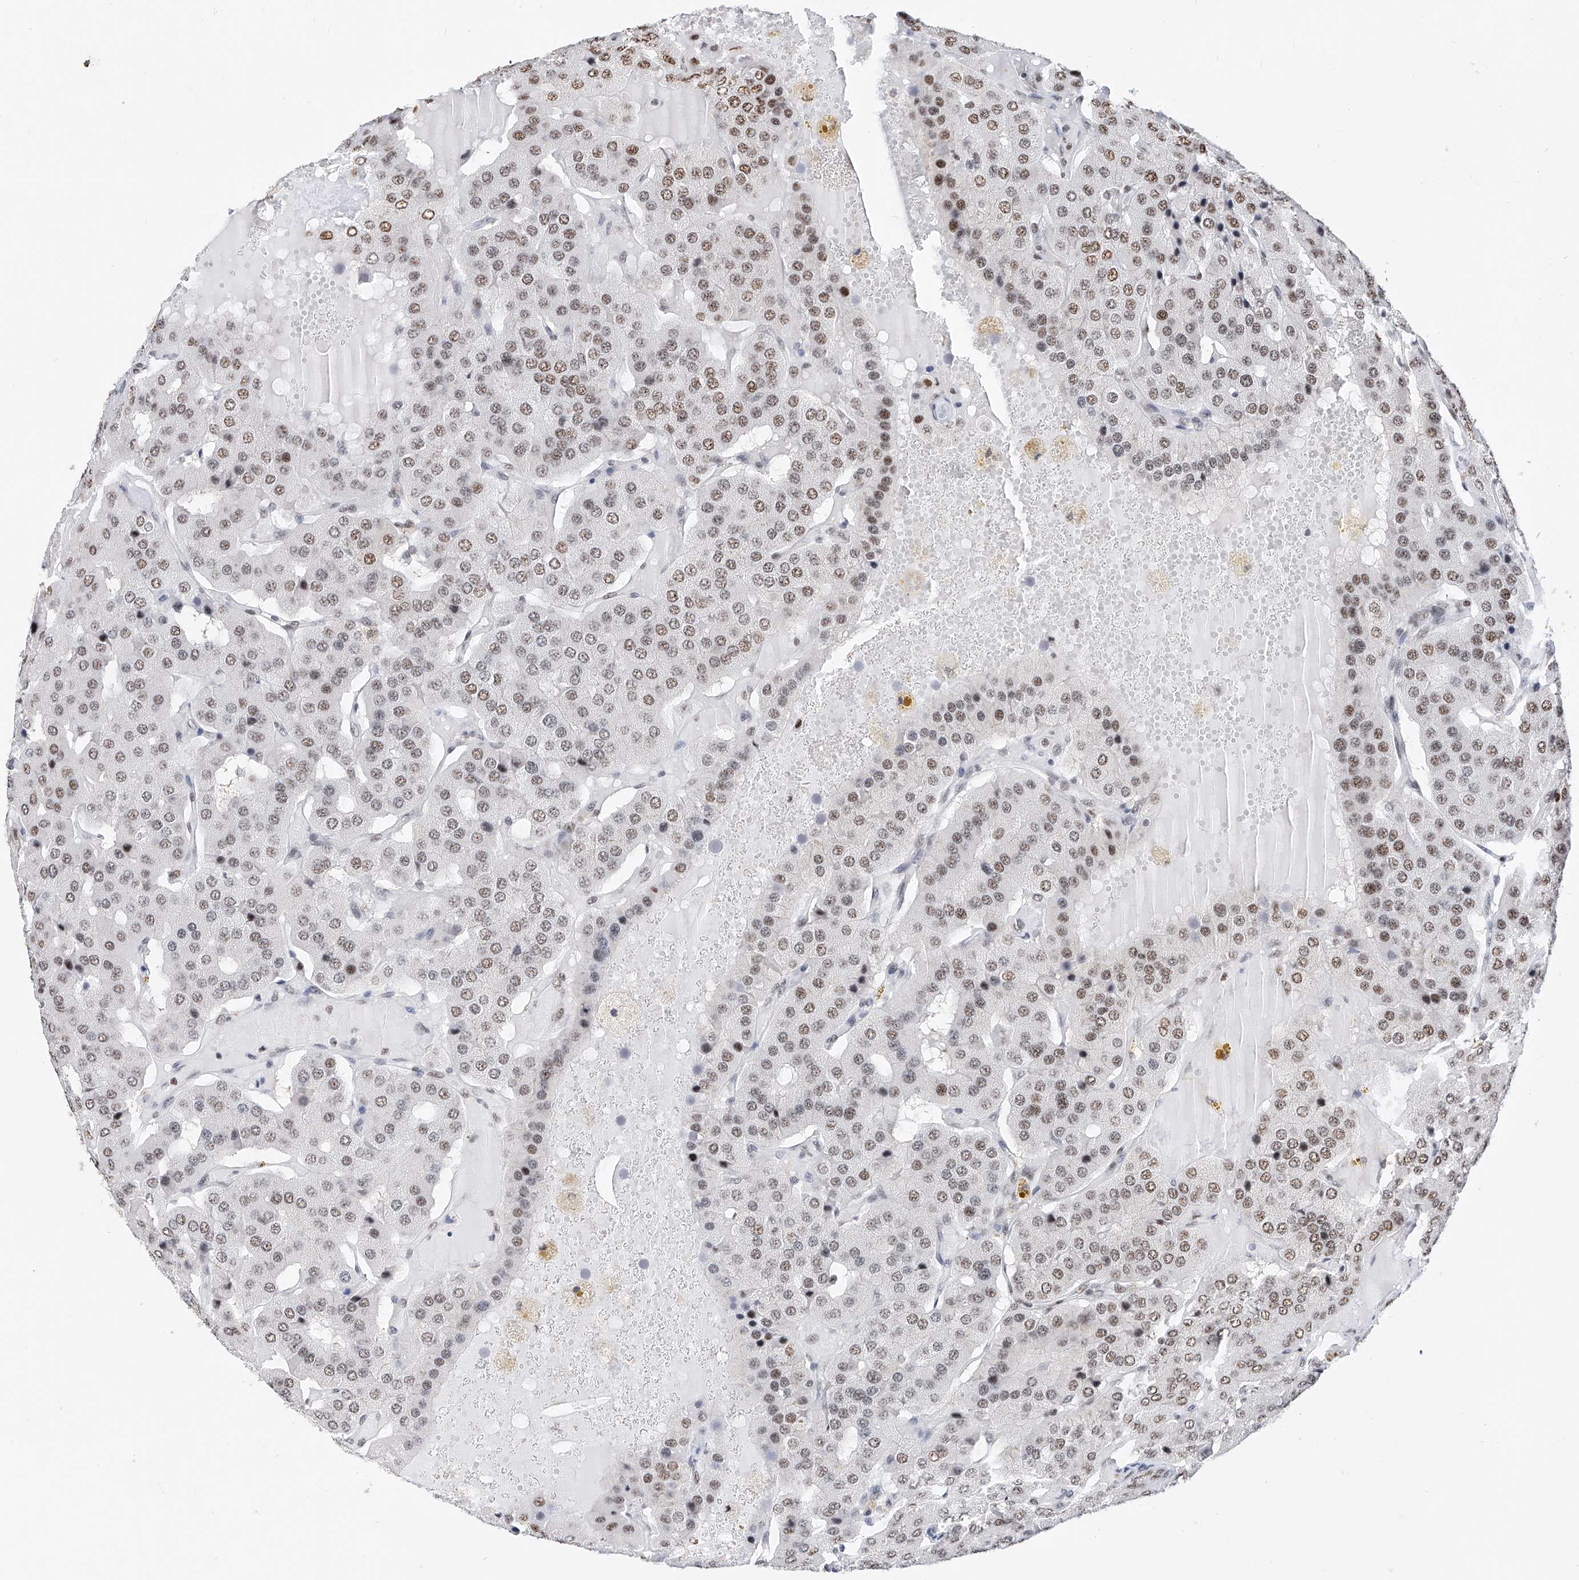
{"staining": {"intensity": "moderate", "quantity": "25%-75%", "location": "nuclear"}, "tissue": "parathyroid gland", "cell_type": "Glandular cells", "image_type": "normal", "snomed": [{"axis": "morphology", "description": "Normal tissue, NOS"}, {"axis": "morphology", "description": "Adenoma, NOS"}, {"axis": "topography", "description": "Parathyroid gland"}], "caption": "This photomicrograph shows immunohistochemistry (IHC) staining of unremarkable human parathyroid gland, with medium moderate nuclear staining in about 25%-75% of glandular cells.", "gene": "SRSF6", "patient": {"sex": "female", "age": 86}}